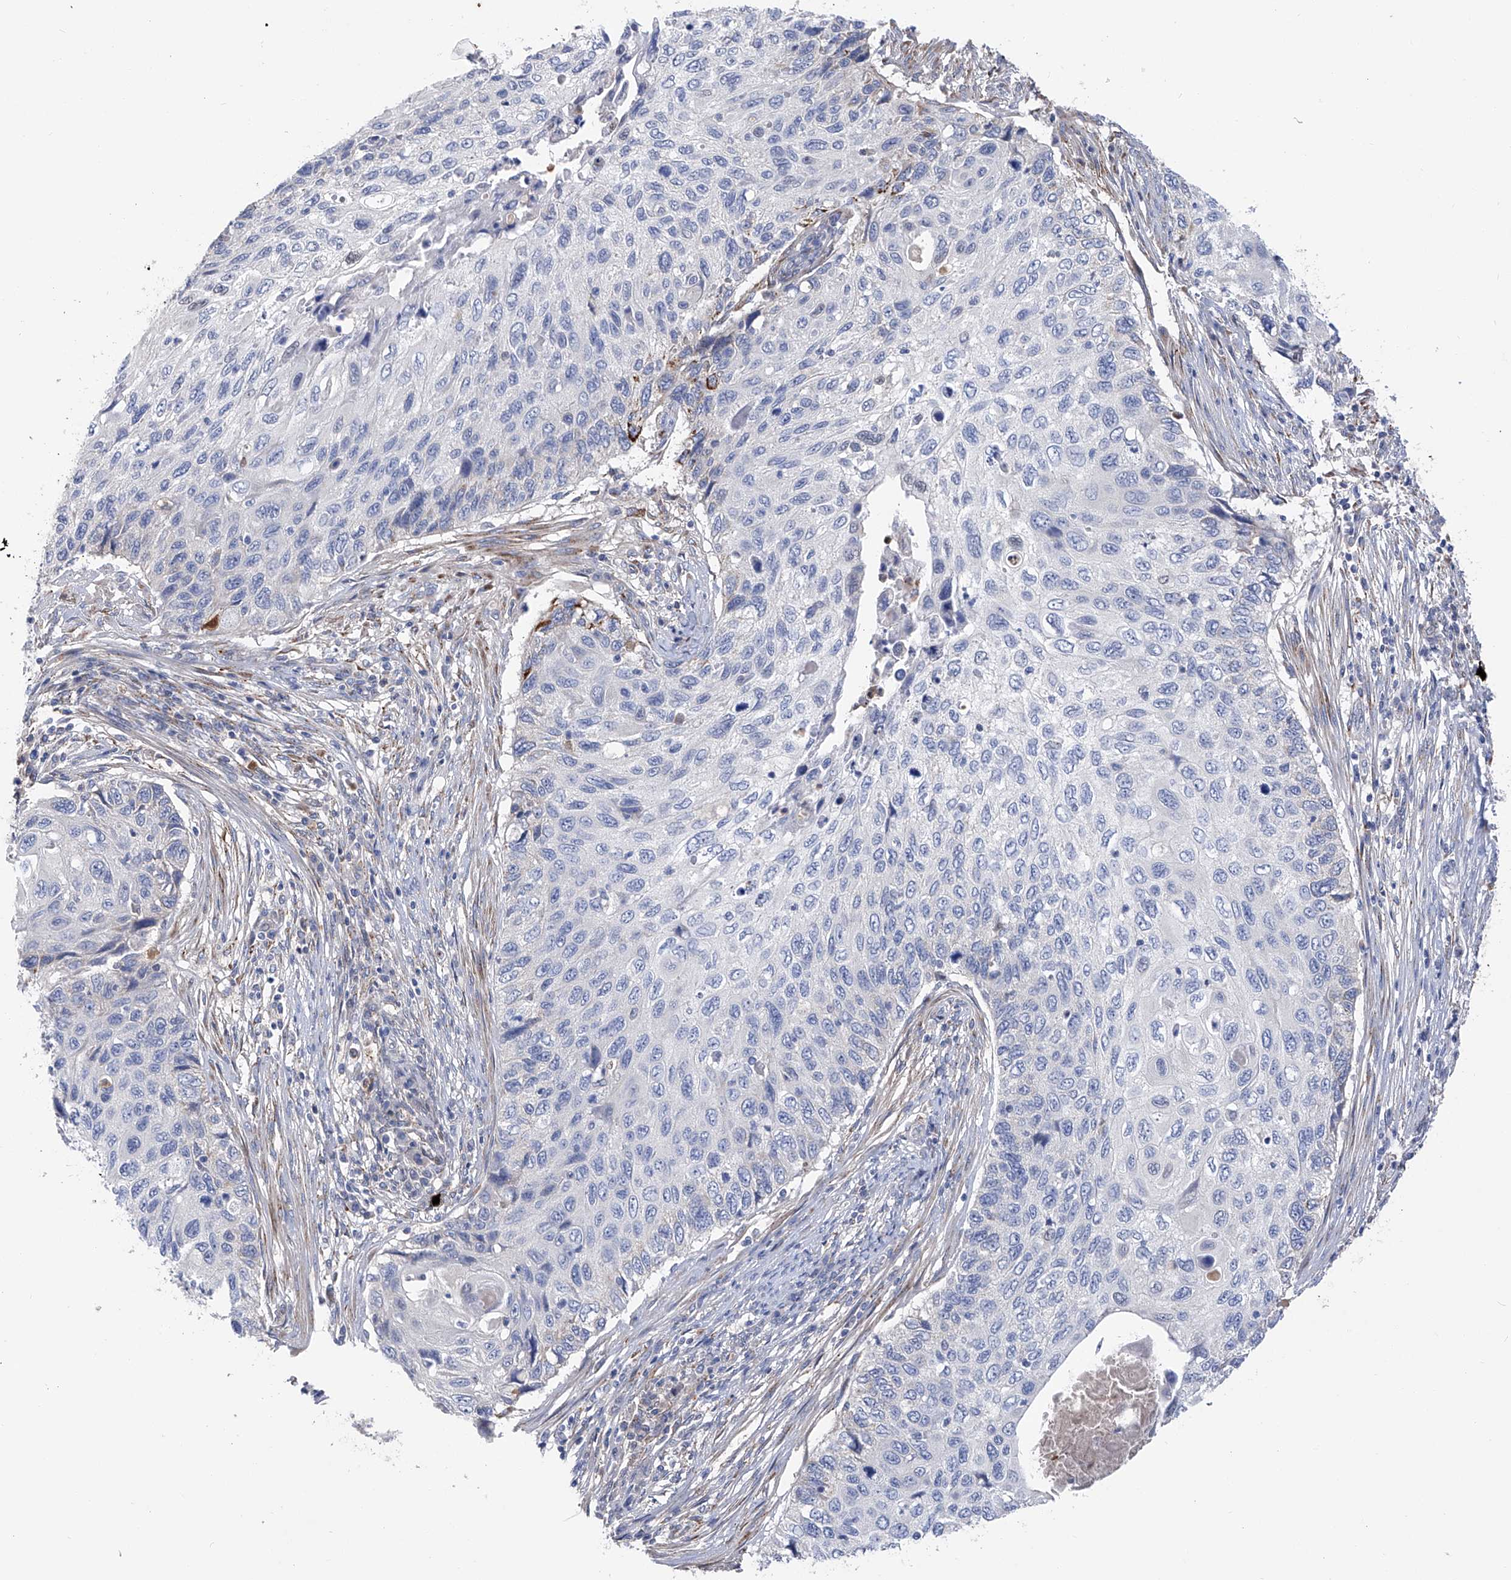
{"staining": {"intensity": "negative", "quantity": "none", "location": "none"}, "tissue": "cervical cancer", "cell_type": "Tumor cells", "image_type": "cancer", "snomed": [{"axis": "morphology", "description": "Squamous cell carcinoma, NOS"}, {"axis": "topography", "description": "Cervix"}], "caption": "There is no significant expression in tumor cells of cervical squamous cell carcinoma.", "gene": "PHF20", "patient": {"sex": "female", "age": 70}}